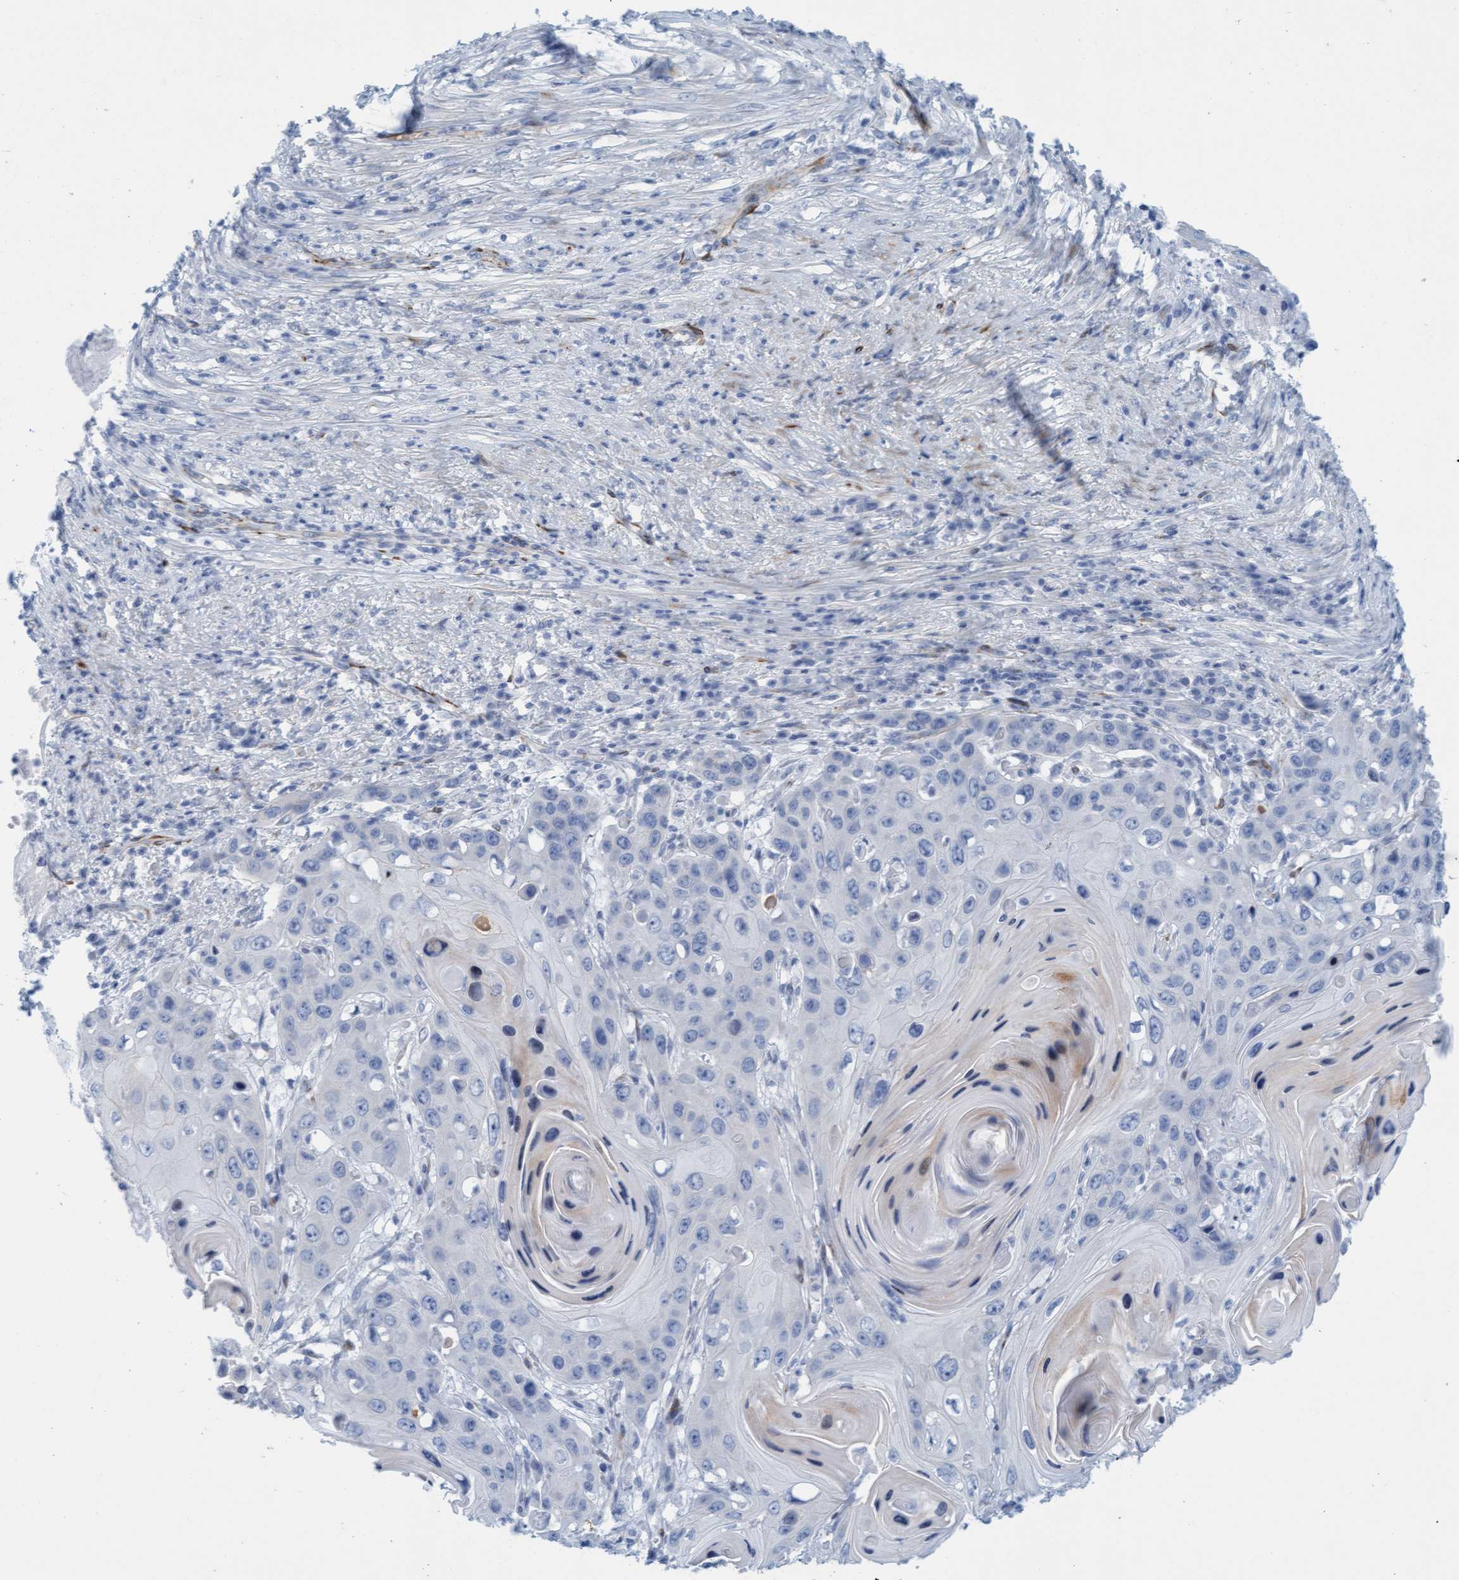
{"staining": {"intensity": "moderate", "quantity": "<25%", "location": "cytoplasmic/membranous"}, "tissue": "skin cancer", "cell_type": "Tumor cells", "image_type": "cancer", "snomed": [{"axis": "morphology", "description": "Squamous cell carcinoma, NOS"}, {"axis": "topography", "description": "Skin"}], "caption": "Immunohistochemistry of human squamous cell carcinoma (skin) displays low levels of moderate cytoplasmic/membranous positivity in about <25% of tumor cells.", "gene": "MTFR1", "patient": {"sex": "male", "age": 55}}